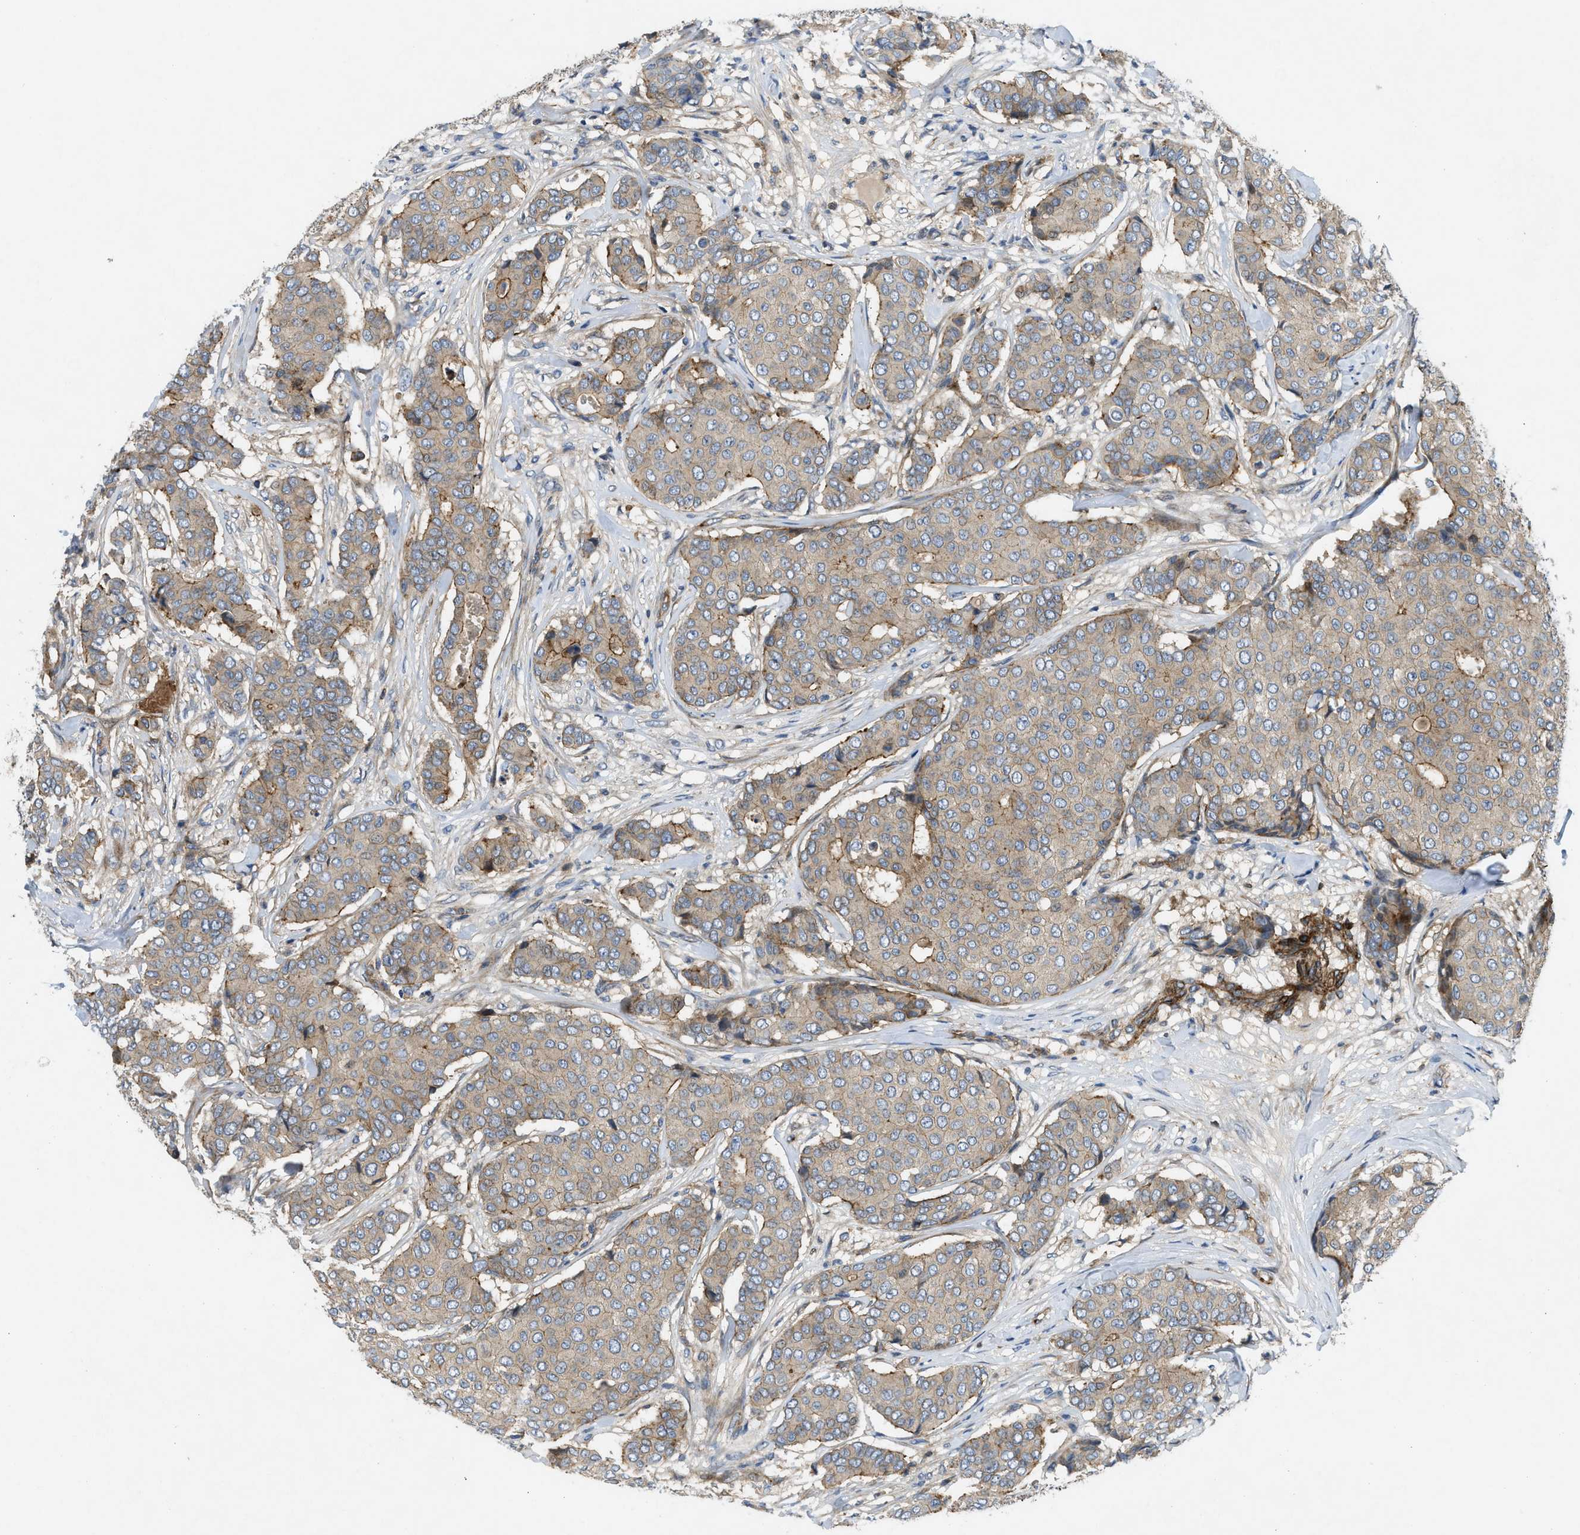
{"staining": {"intensity": "weak", "quantity": ">75%", "location": "cytoplasmic/membranous"}, "tissue": "breast cancer", "cell_type": "Tumor cells", "image_type": "cancer", "snomed": [{"axis": "morphology", "description": "Duct carcinoma"}, {"axis": "topography", "description": "Breast"}], "caption": "IHC histopathology image of breast infiltrating ductal carcinoma stained for a protein (brown), which demonstrates low levels of weak cytoplasmic/membranous expression in approximately >75% of tumor cells.", "gene": "NYNRIN", "patient": {"sex": "female", "age": 75}}